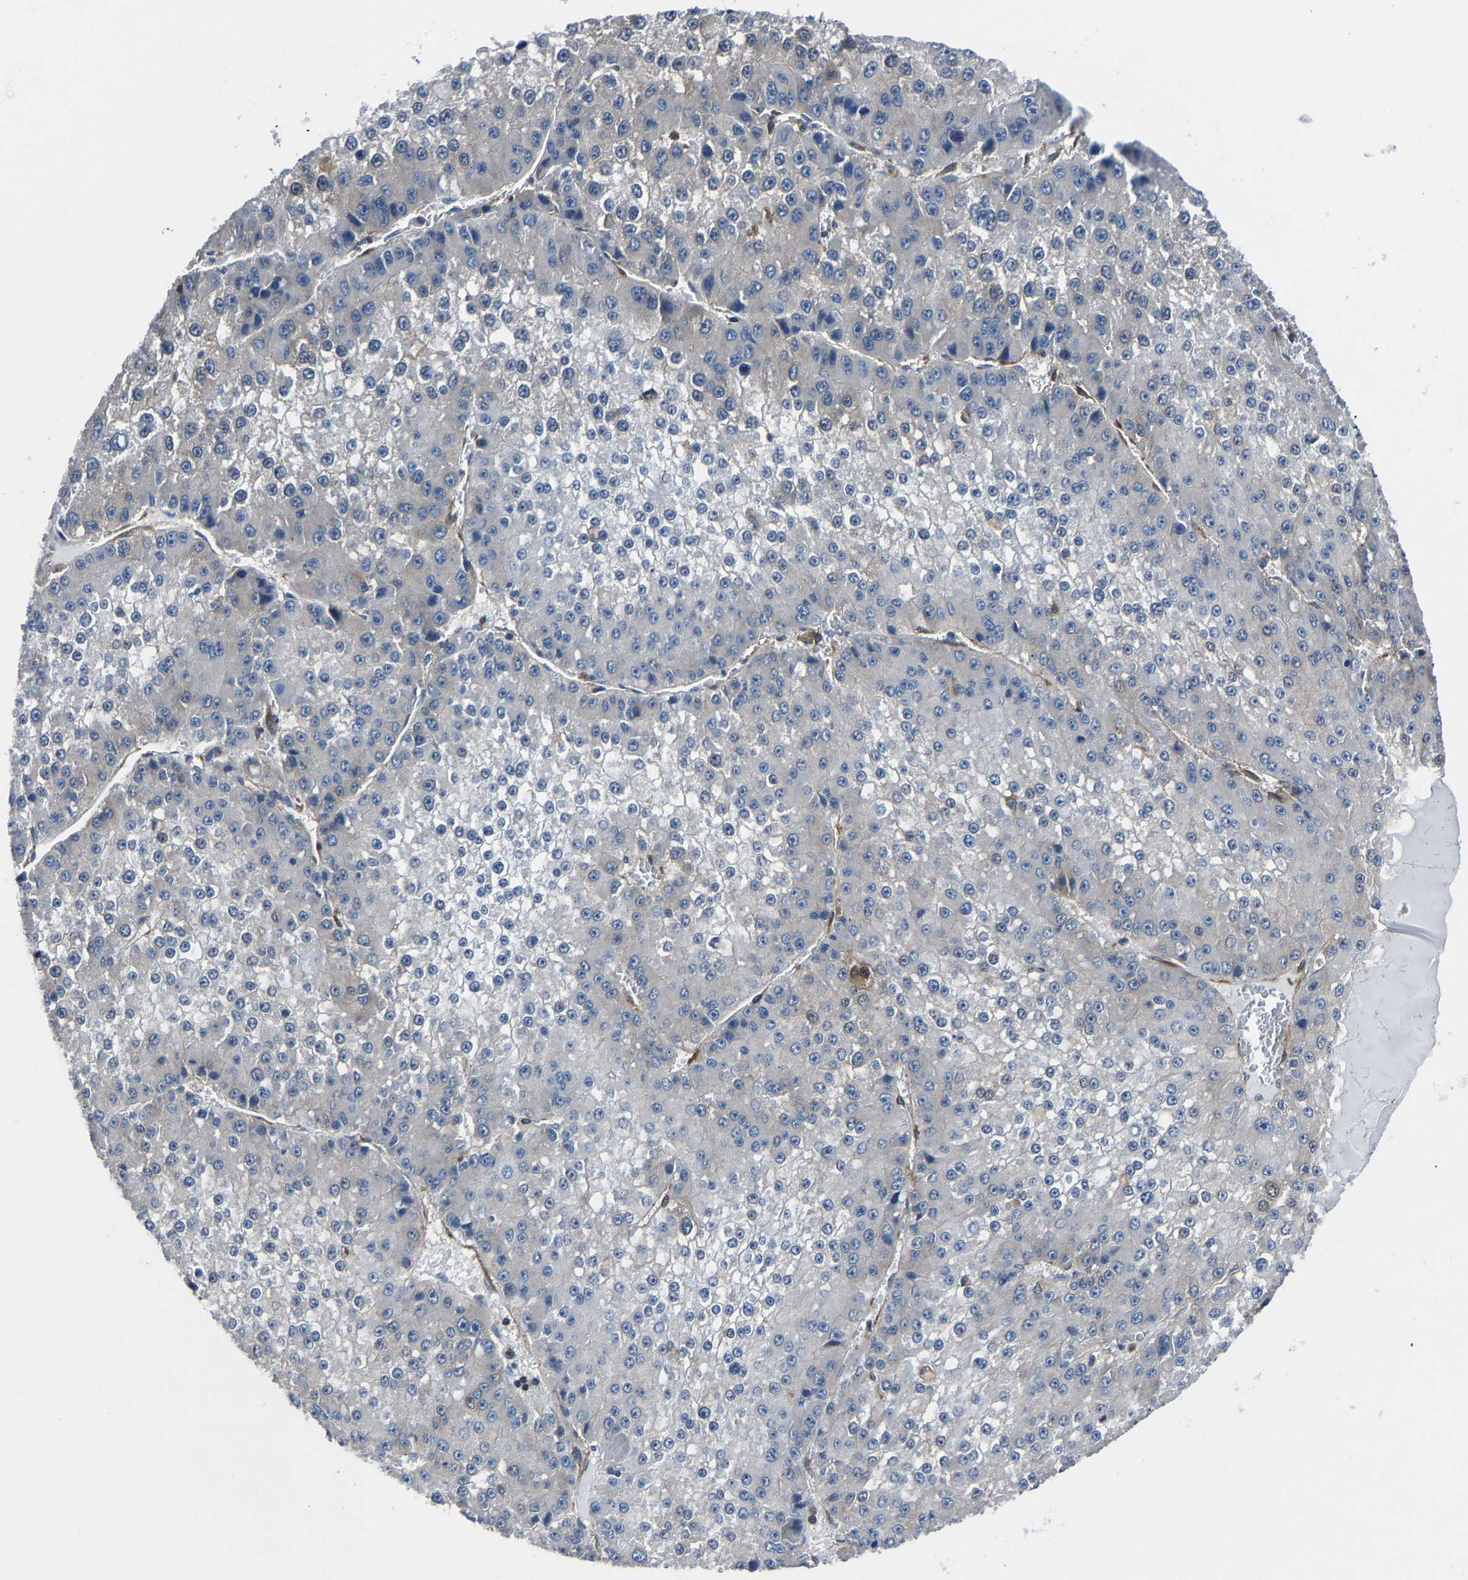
{"staining": {"intensity": "negative", "quantity": "none", "location": "none"}, "tissue": "liver cancer", "cell_type": "Tumor cells", "image_type": "cancer", "snomed": [{"axis": "morphology", "description": "Carcinoma, Hepatocellular, NOS"}, {"axis": "topography", "description": "Liver"}], "caption": "Image shows no protein staining in tumor cells of hepatocellular carcinoma (liver) tissue.", "gene": "PRKAR1A", "patient": {"sex": "female", "age": 73}}